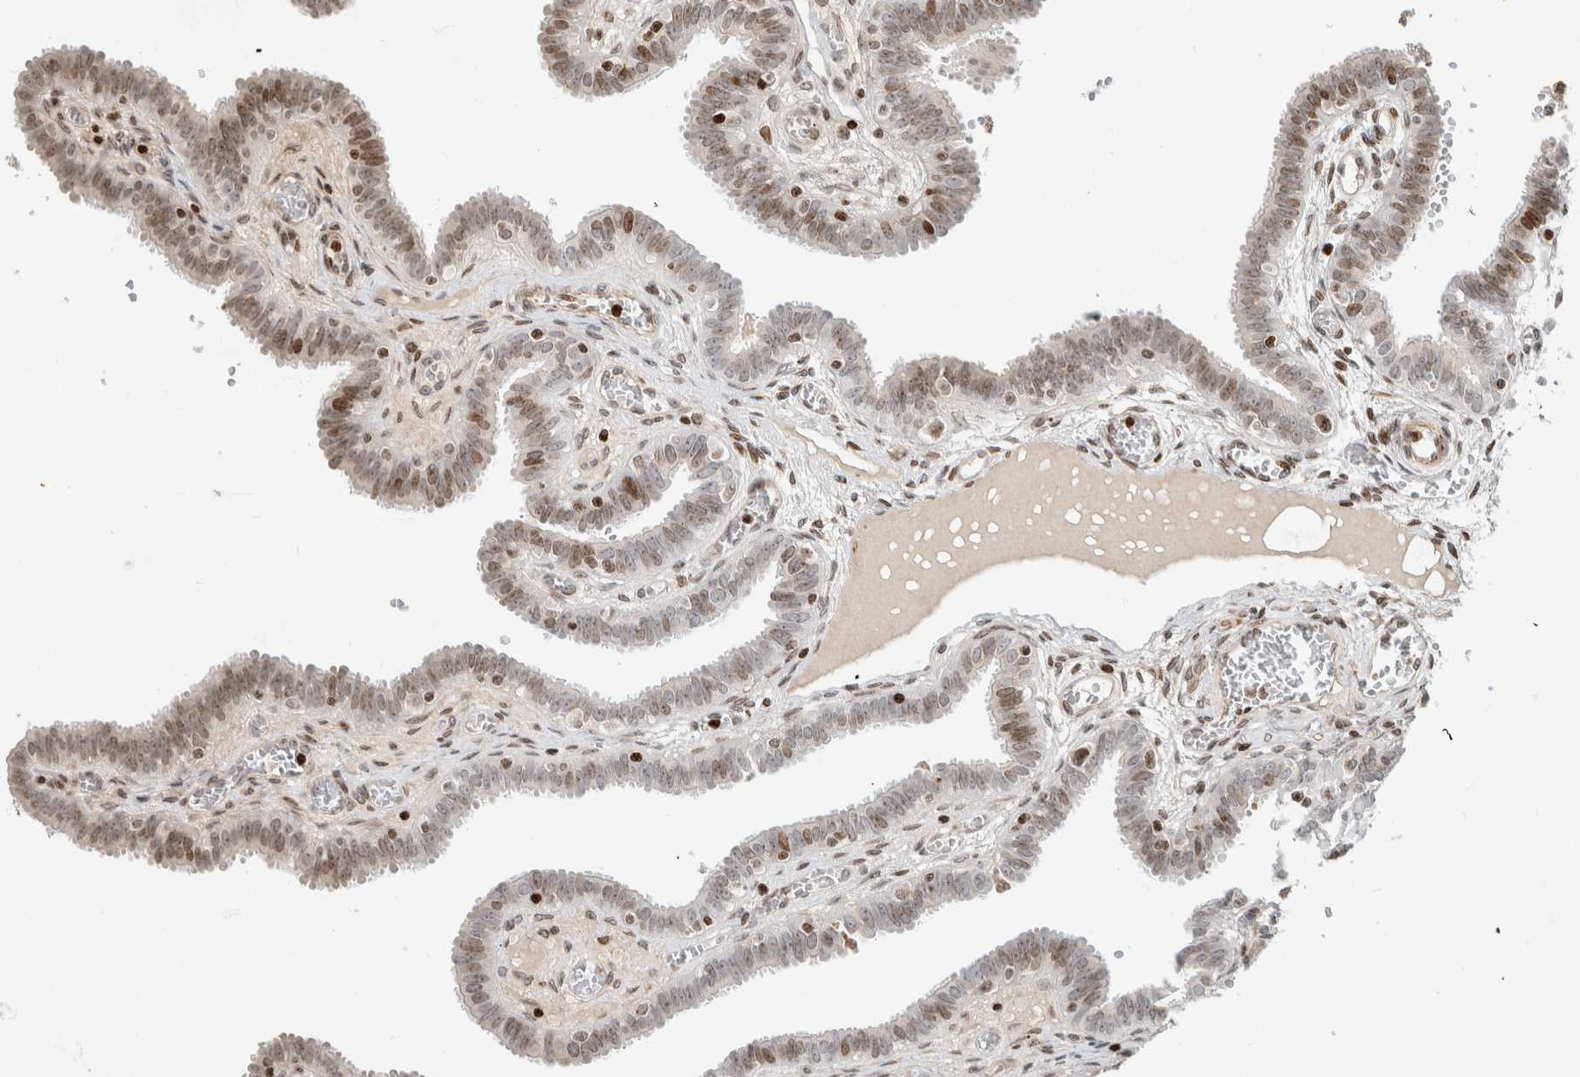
{"staining": {"intensity": "moderate", "quantity": "25%-75%", "location": "nuclear"}, "tissue": "fallopian tube", "cell_type": "Glandular cells", "image_type": "normal", "snomed": [{"axis": "morphology", "description": "Normal tissue, NOS"}, {"axis": "topography", "description": "Fallopian tube"}, {"axis": "topography", "description": "Placenta"}], "caption": "Immunohistochemistry (IHC) micrograph of benign human fallopian tube stained for a protein (brown), which demonstrates medium levels of moderate nuclear staining in approximately 25%-75% of glandular cells.", "gene": "GINS4", "patient": {"sex": "female", "age": 32}}